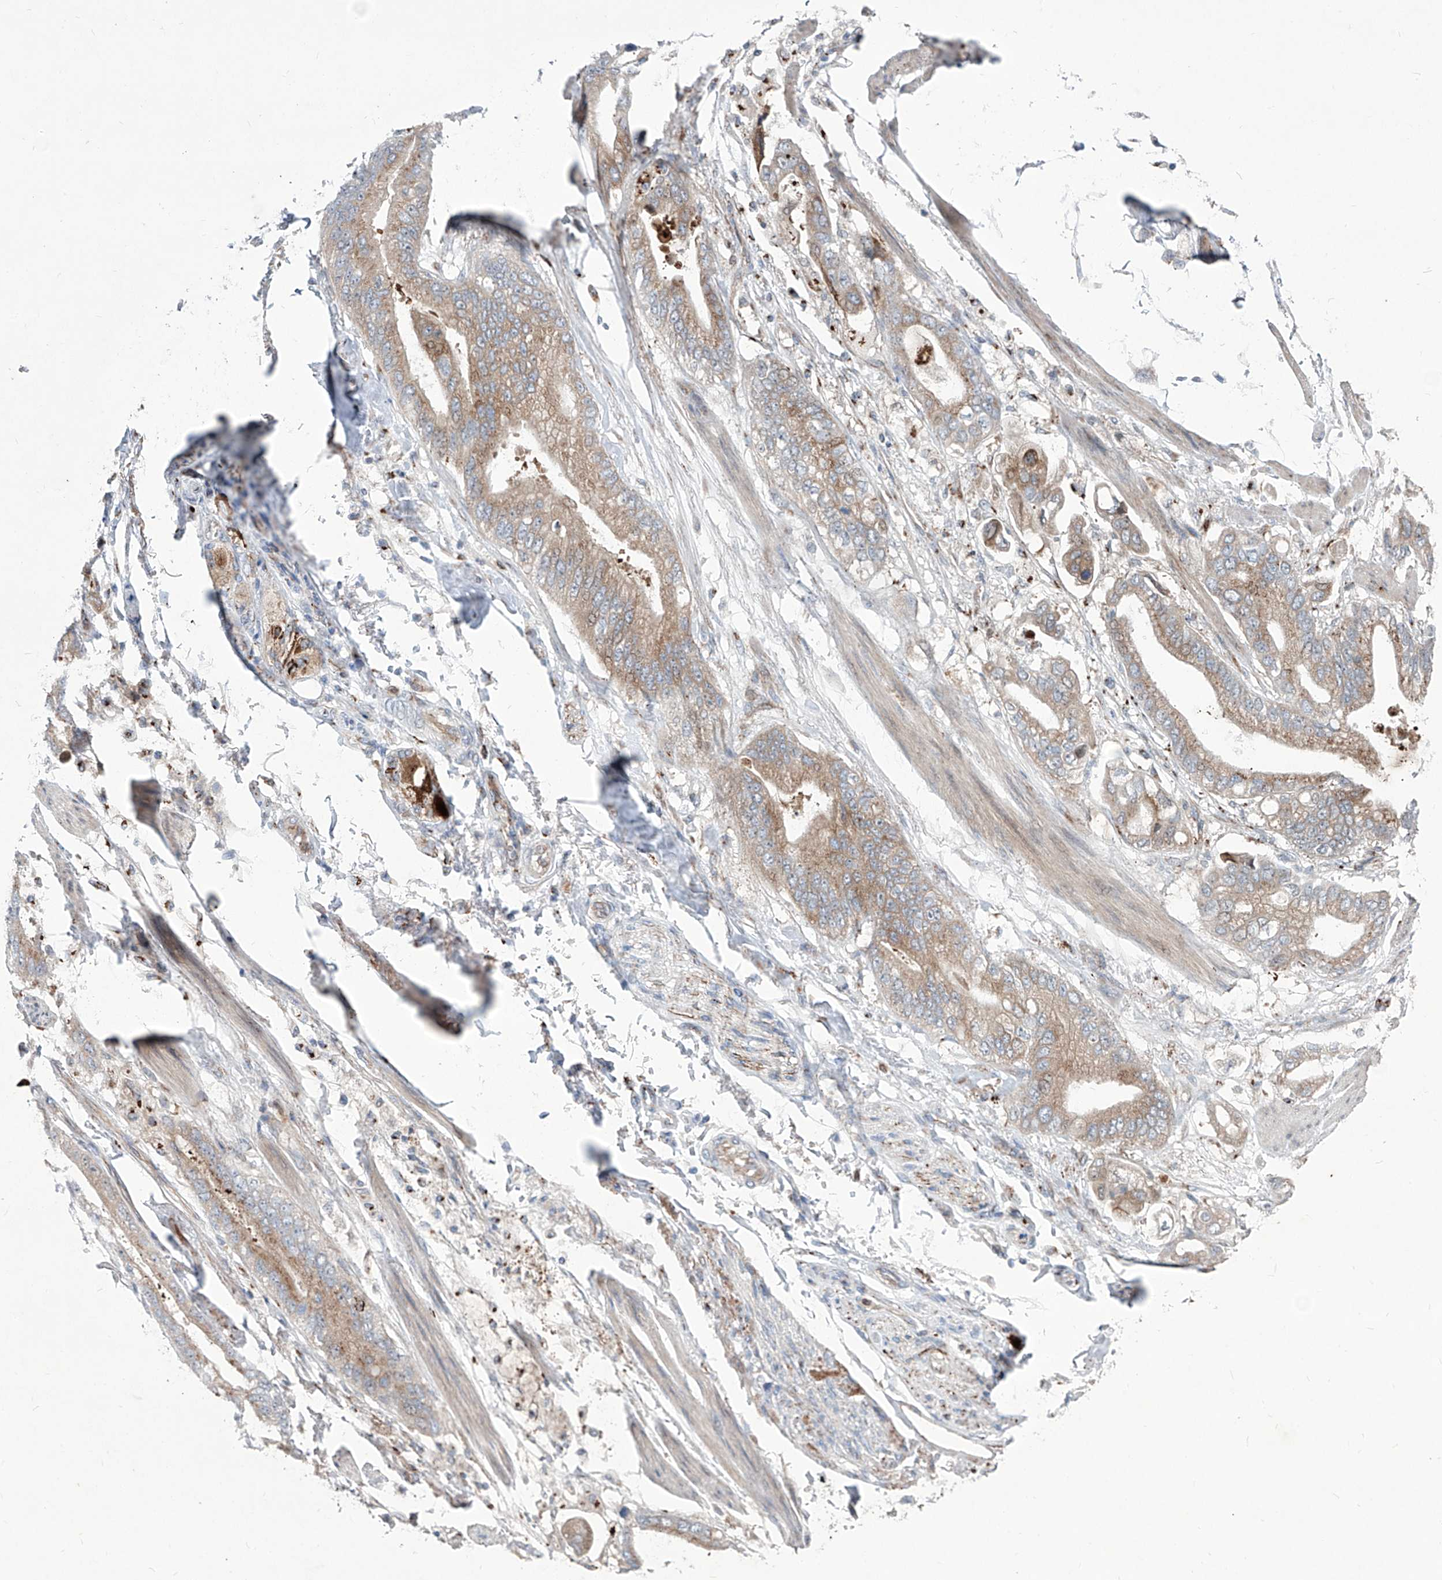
{"staining": {"intensity": "weak", "quantity": "25%-75%", "location": "cytoplasmic/membranous"}, "tissue": "stomach cancer", "cell_type": "Tumor cells", "image_type": "cancer", "snomed": [{"axis": "morphology", "description": "Normal tissue, NOS"}, {"axis": "morphology", "description": "Adenocarcinoma, NOS"}, {"axis": "topography", "description": "Stomach"}], "caption": "Immunohistochemical staining of stomach cancer reveals low levels of weak cytoplasmic/membranous positivity in approximately 25%-75% of tumor cells. (IHC, brightfield microscopy, high magnification).", "gene": "CDH5", "patient": {"sex": "male", "age": 62}}